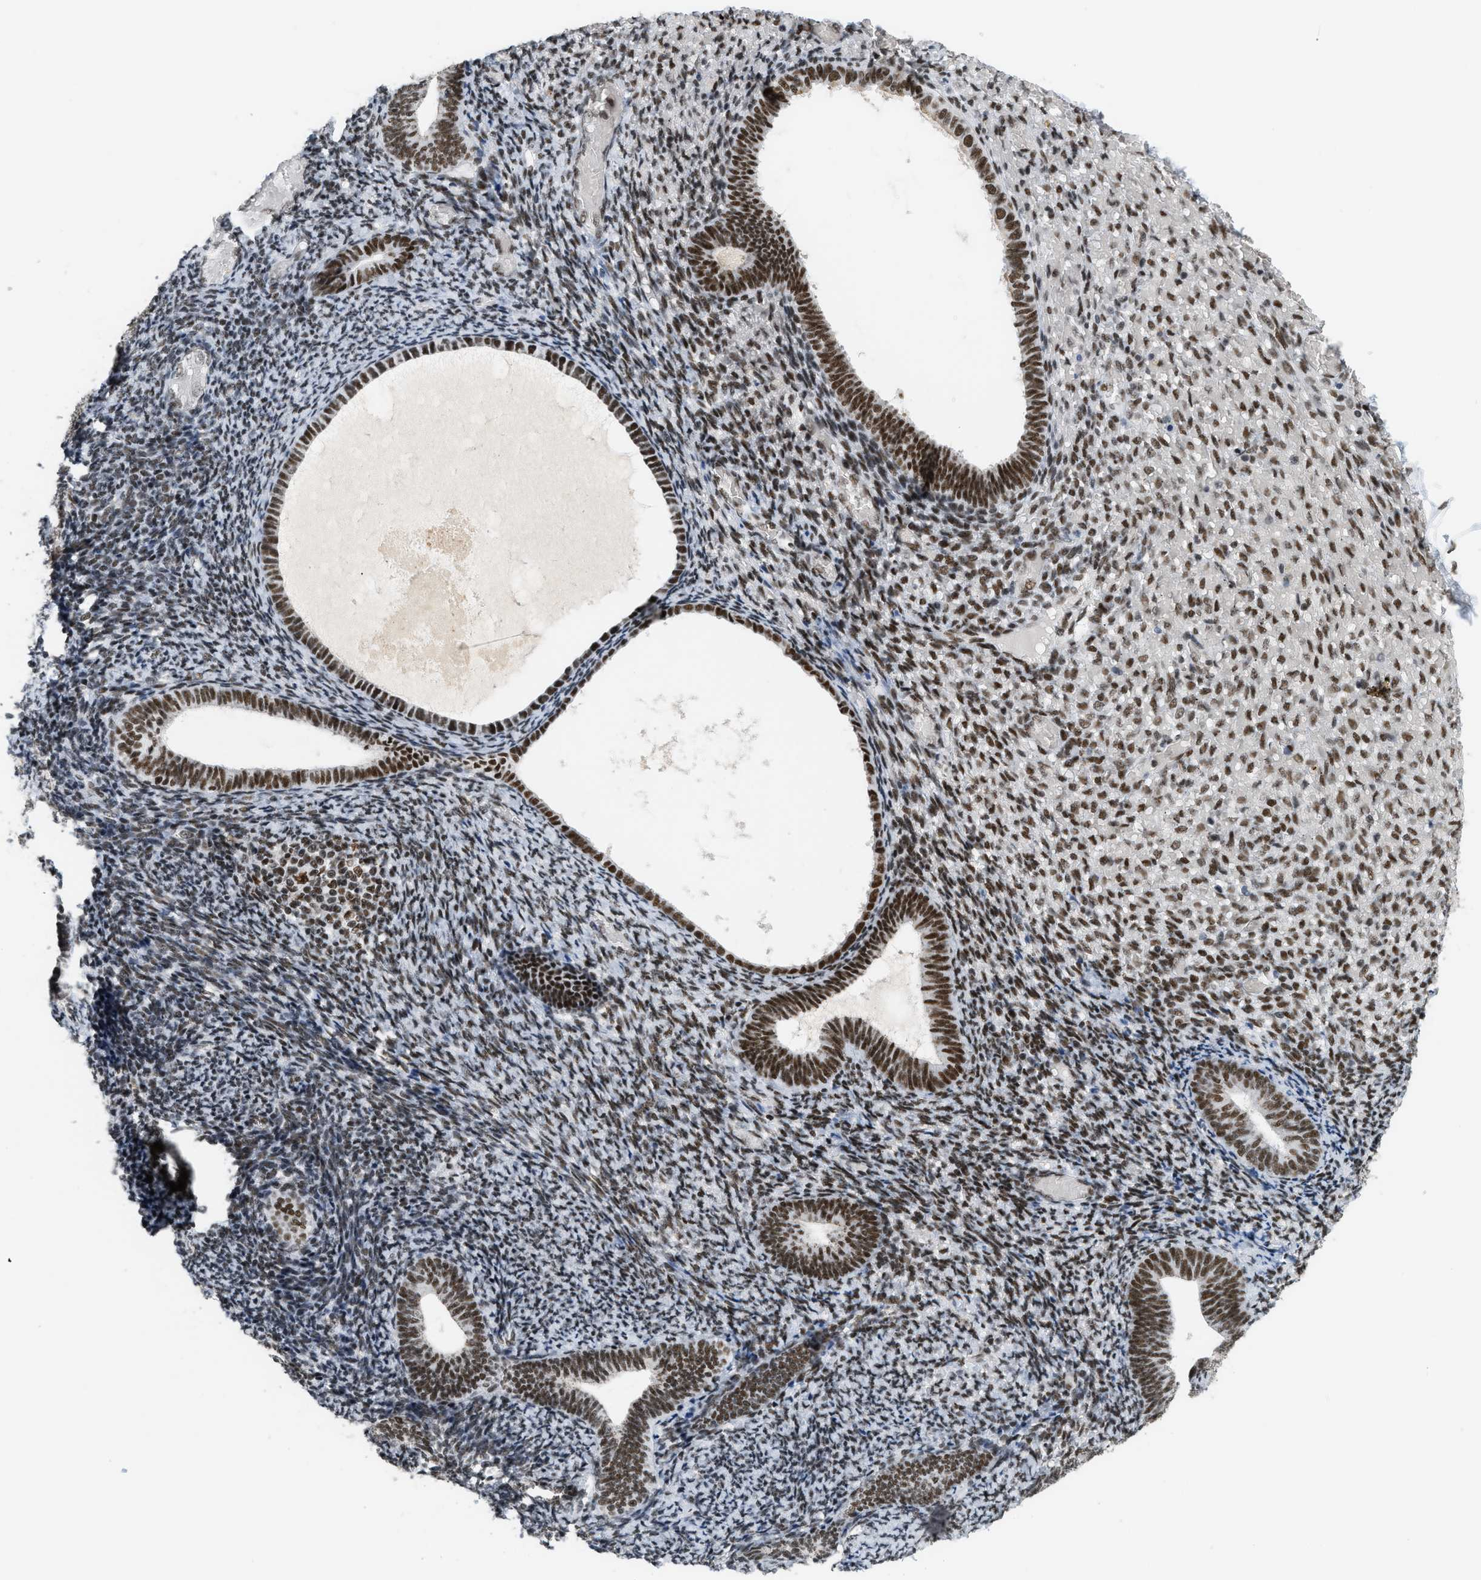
{"staining": {"intensity": "moderate", "quantity": "25%-75%", "location": "nuclear"}, "tissue": "endometrium", "cell_type": "Cells in endometrial stroma", "image_type": "normal", "snomed": [{"axis": "morphology", "description": "Normal tissue, NOS"}, {"axis": "topography", "description": "Endometrium"}], "caption": "Protein expression analysis of benign human endometrium reveals moderate nuclear staining in about 25%-75% of cells in endometrial stroma.", "gene": "SMARCB1", "patient": {"sex": "female", "age": 66}}